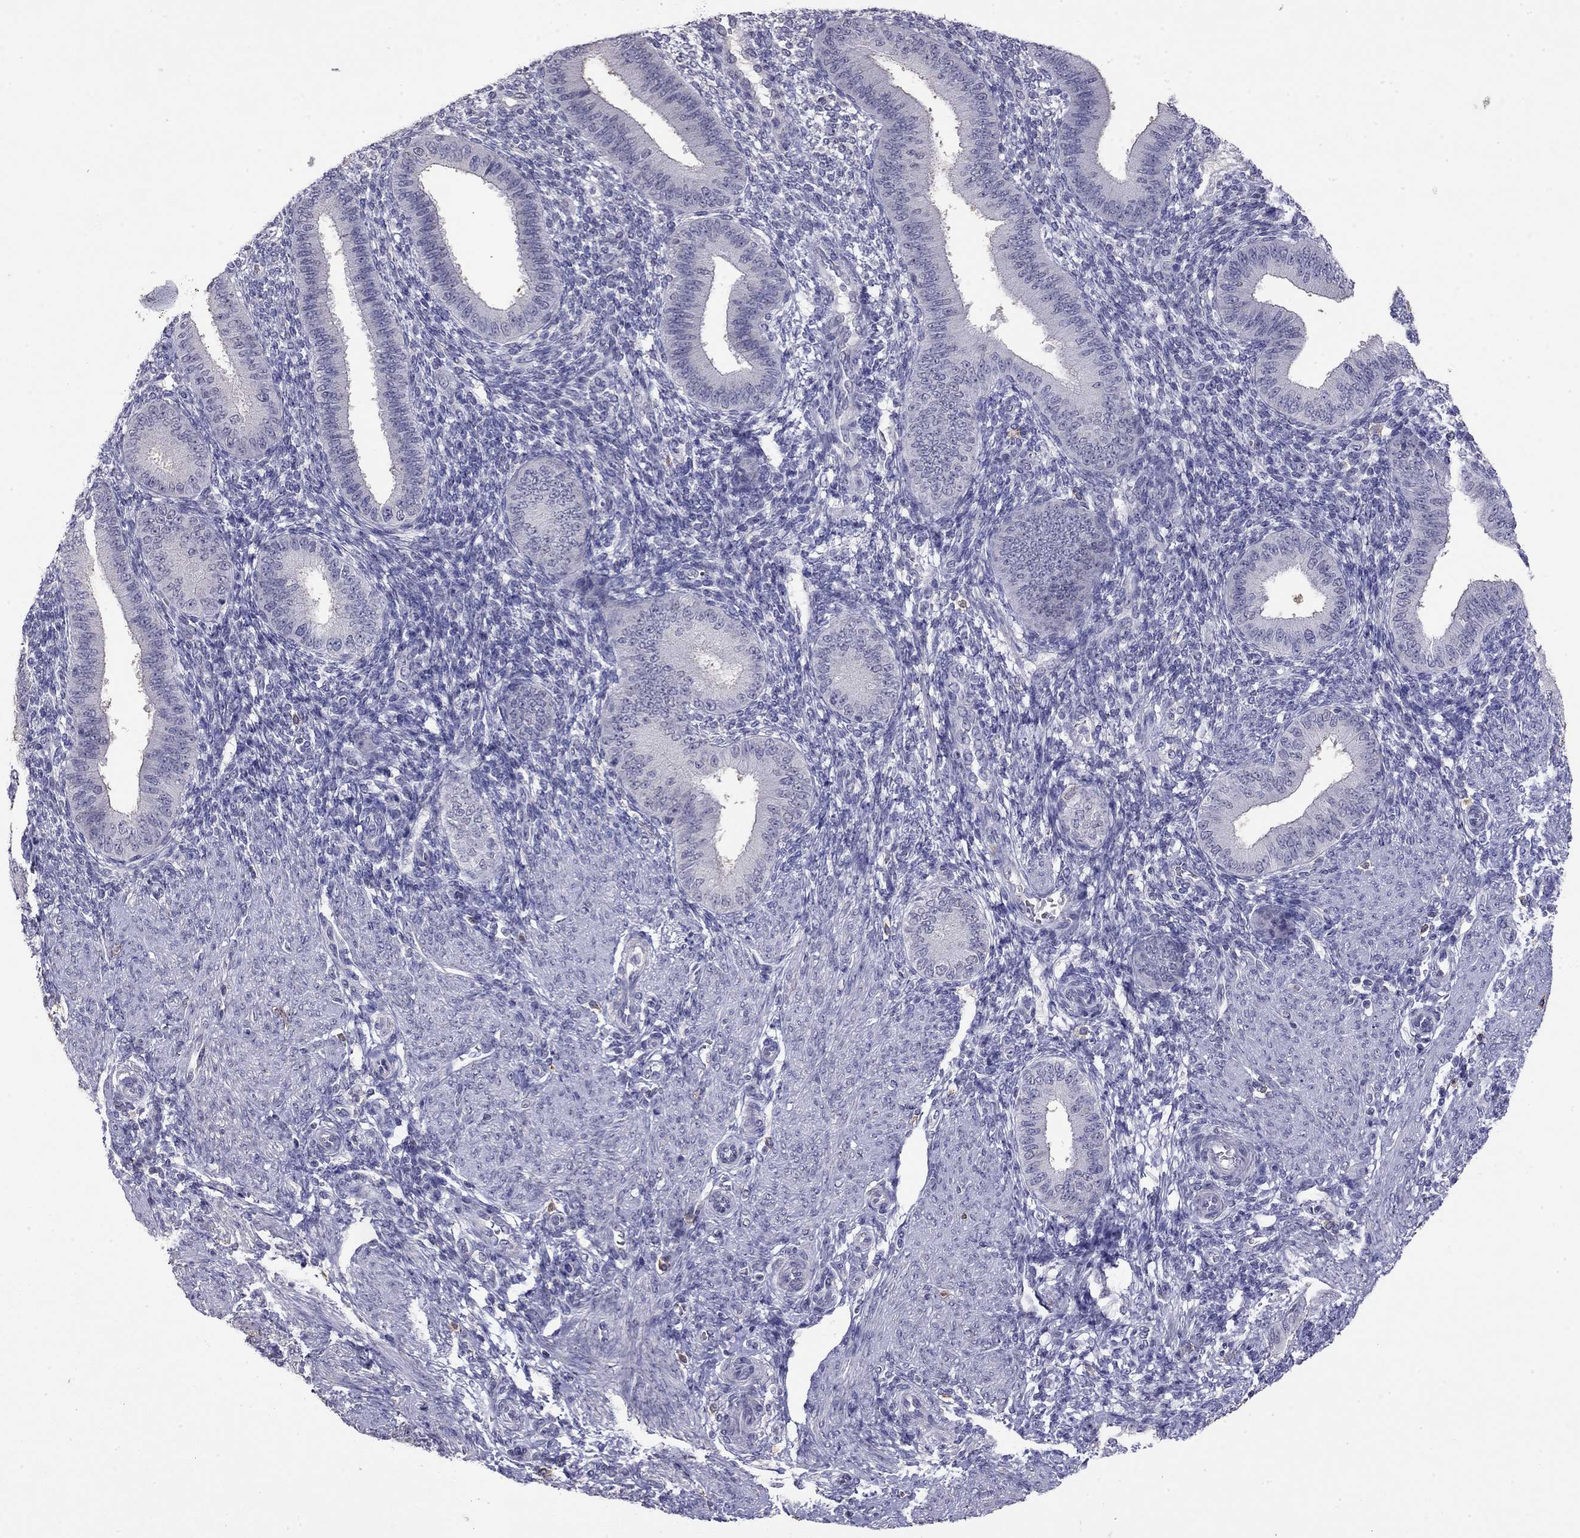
{"staining": {"intensity": "negative", "quantity": "none", "location": "none"}, "tissue": "endometrium", "cell_type": "Cells in endometrial stroma", "image_type": "normal", "snomed": [{"axis": "morphology", "description": "Normal tissue, NOS"}, {"axis": "topography", "description": "Endometrium"}], "caption": "DAB immunohistochemical staining of normal endometrium exhibits no significant expression in cells in endometrial stroma.", "gene": "WNK3", "patient": {"sex": "female", "age": 39}}